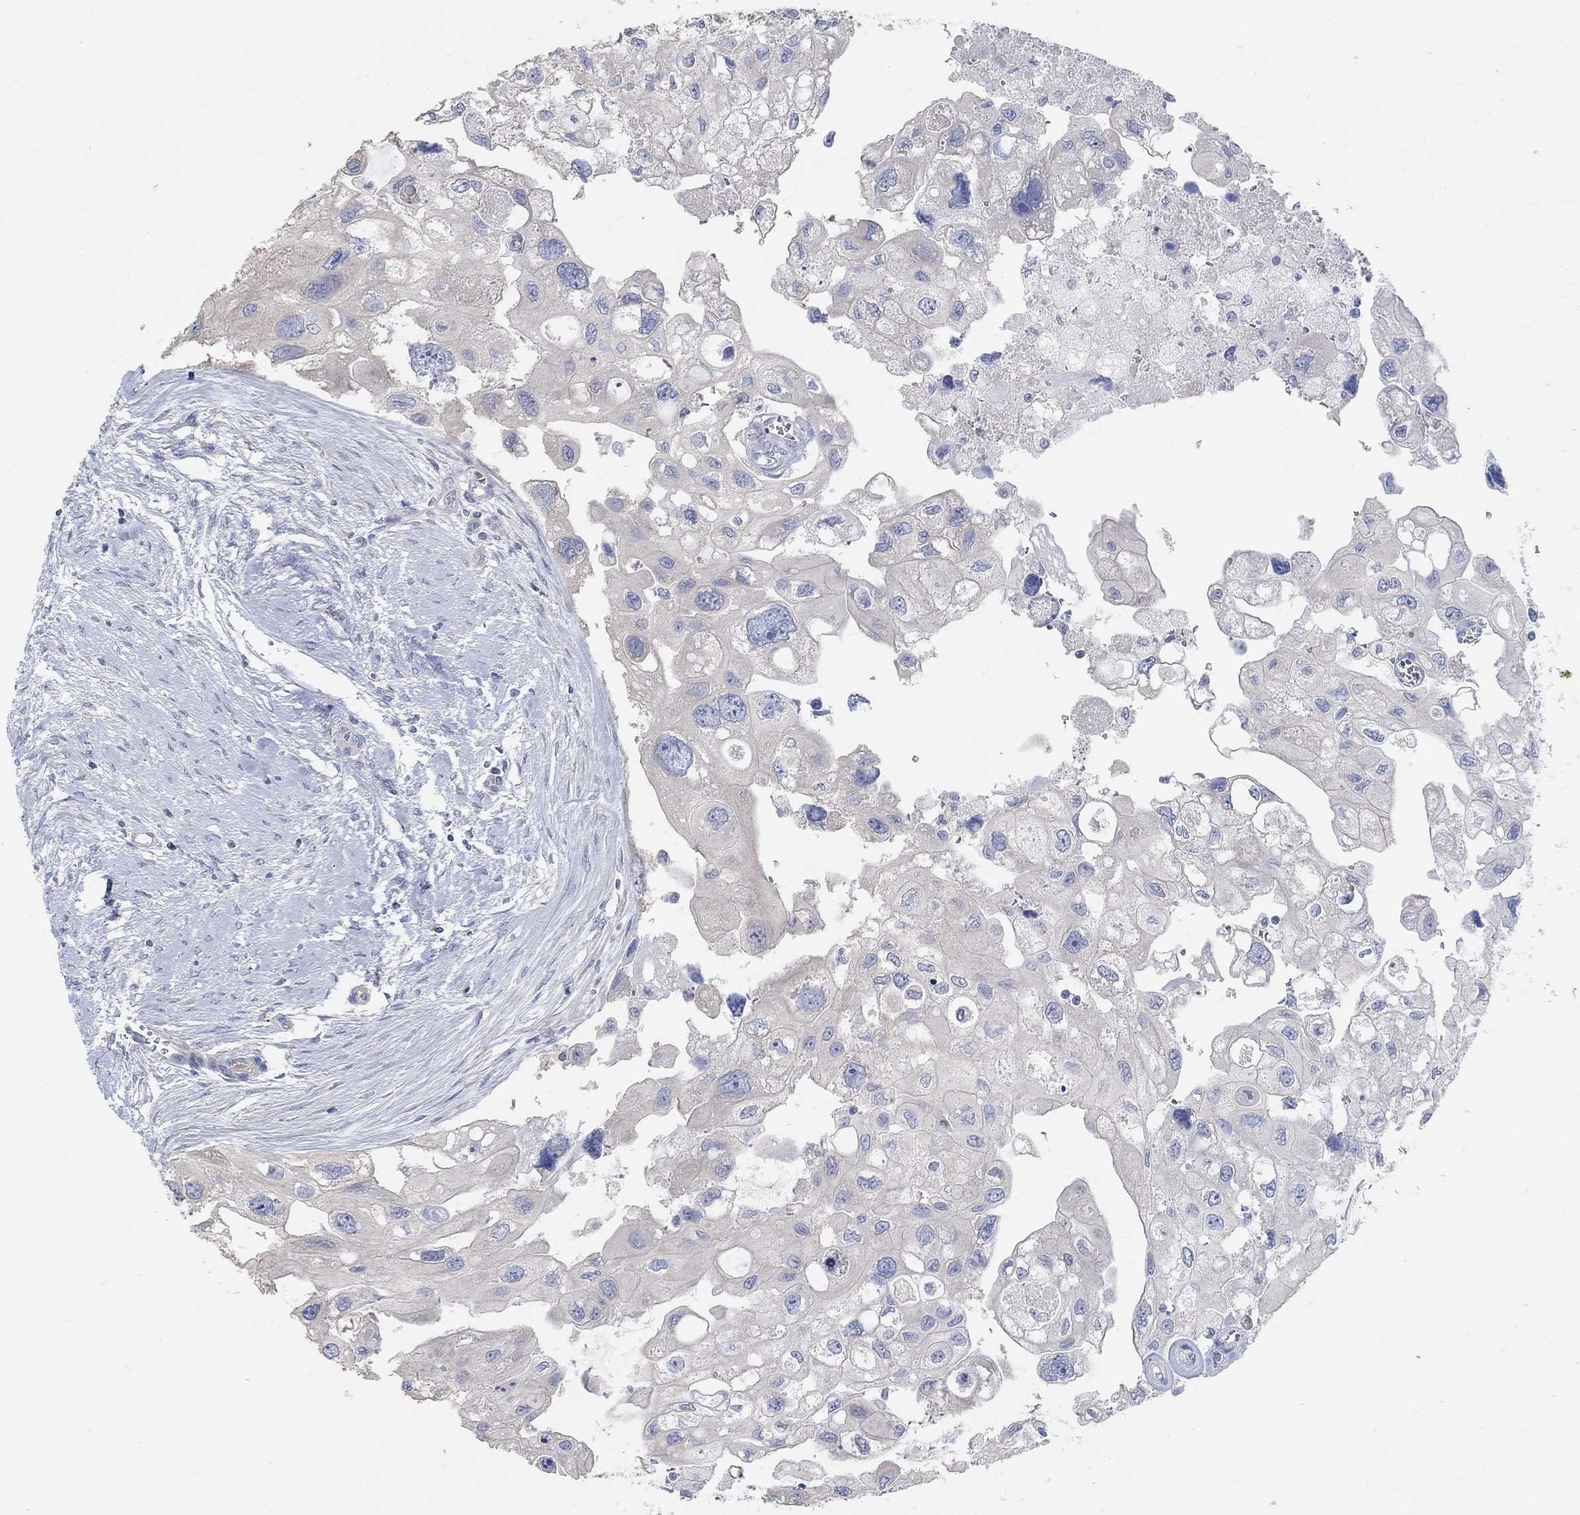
{"staining": {"intensity": "negative", "quantity": "none", "location": "none"}, "tissue": "urothelial cancer", "cell_type": "Tumor cells", "image_type": "cancer", "snomed": [{"axis": "morphology", "description": "Urothelial carcinoma, High grade"}, {"axis": "topography", "description": "Urinary bladder"}], "caption": "Immunohistochemical staining of high-grade urothelial carcinoma shows no significant staining in tumor cells.", "gene": "NLRP14", "patient": {"sex": "male", "age": 59}}